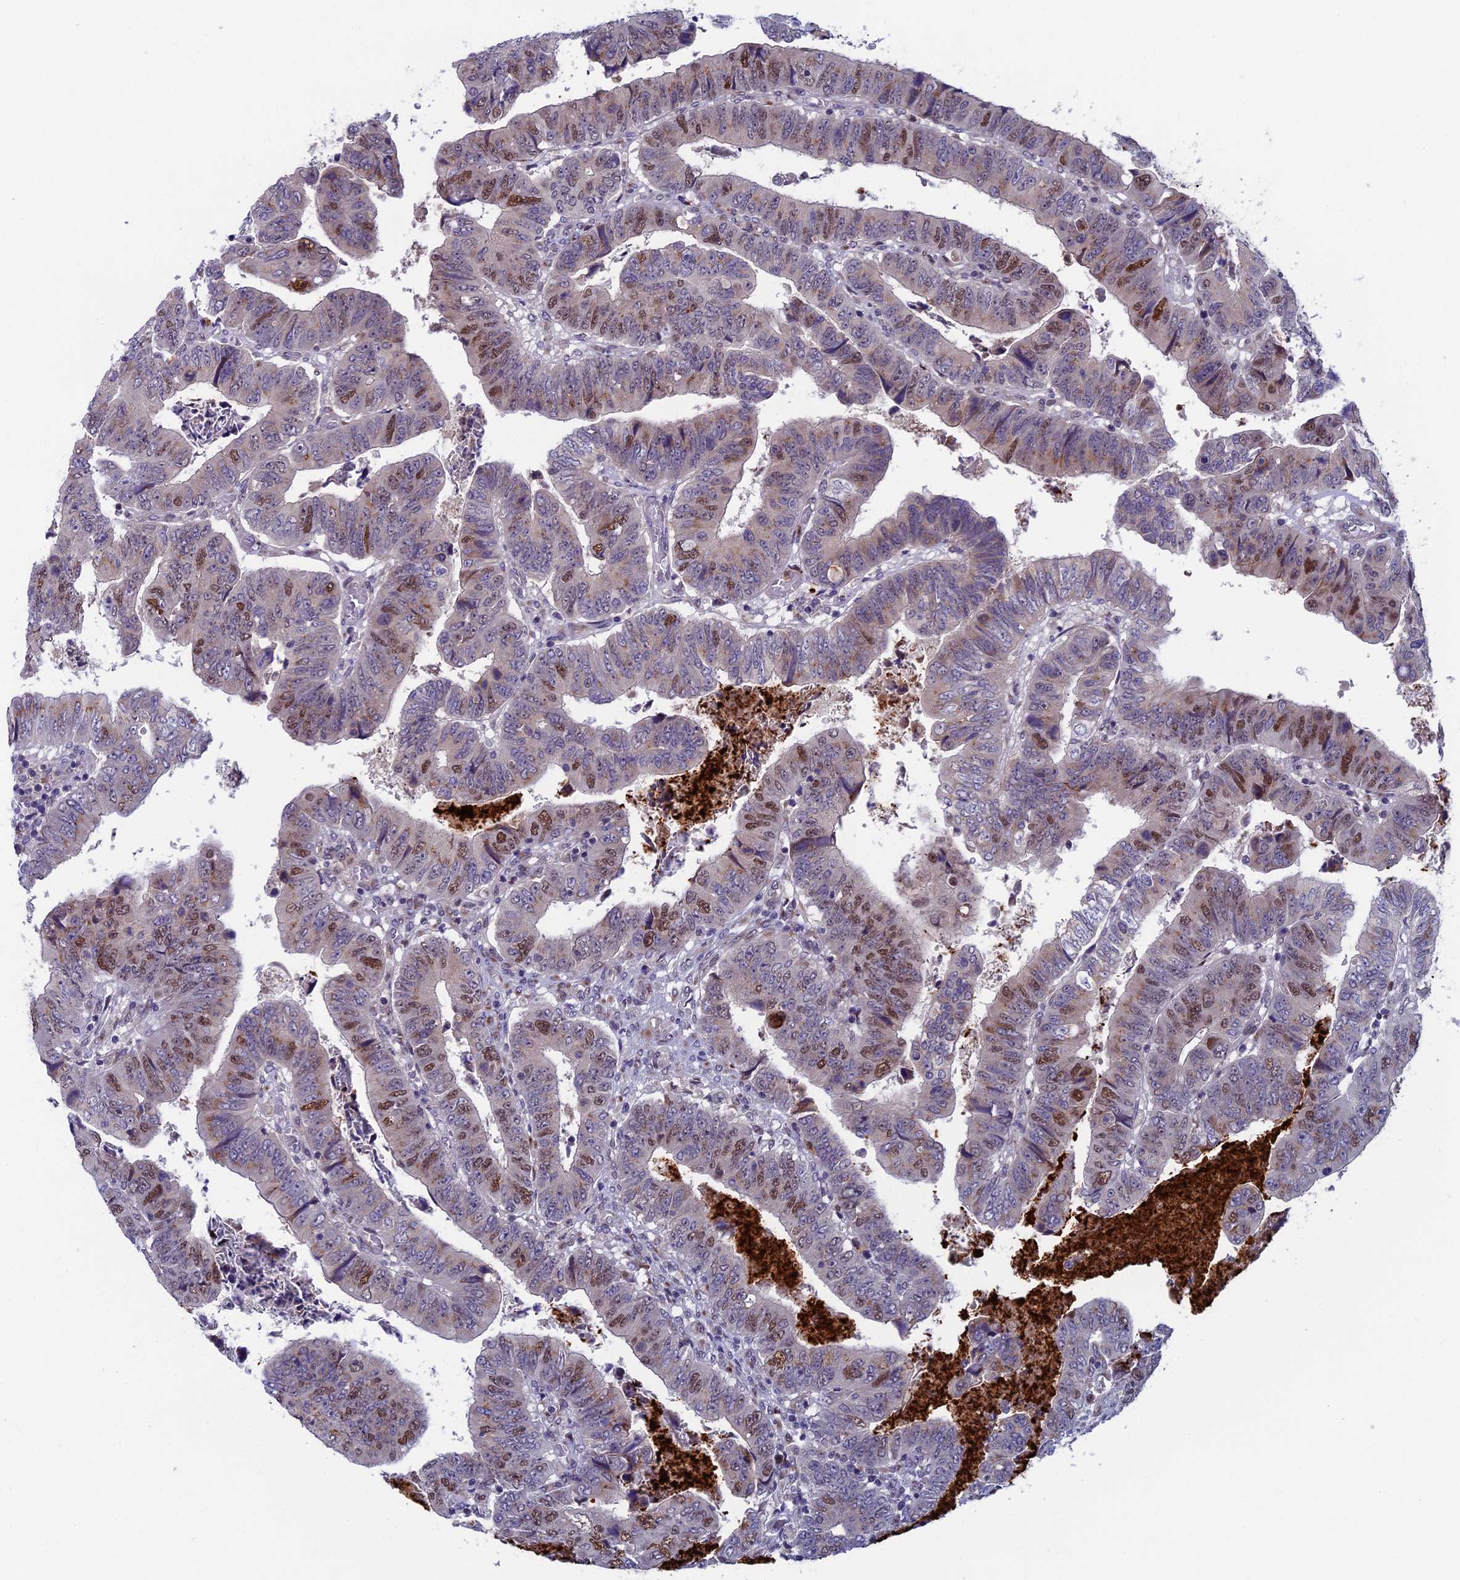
{"staining": {"intensity": "moderate", "quantity": "25%-75%", "location": "nuclear"}, "tissue": "colorectal cancer", "cell_type": "Tumor cells", "image_type": "cancer", "snomed": [{"axis": "morphology", "description": "Normal tissue, NOS"}, {"axis": "morphology", "description": "Adenocarcinoma, NOS"}, {"axis": "topography", "description": "Rectum"}], "caption": "About 25%-75% of tumor cells in colorectal cancer exhibit moderate nuclear protein positivity as visualized by brown immunohistochemical staining.", "gene": "LIG1", "patient": {"sex": "female", "age": 65}}